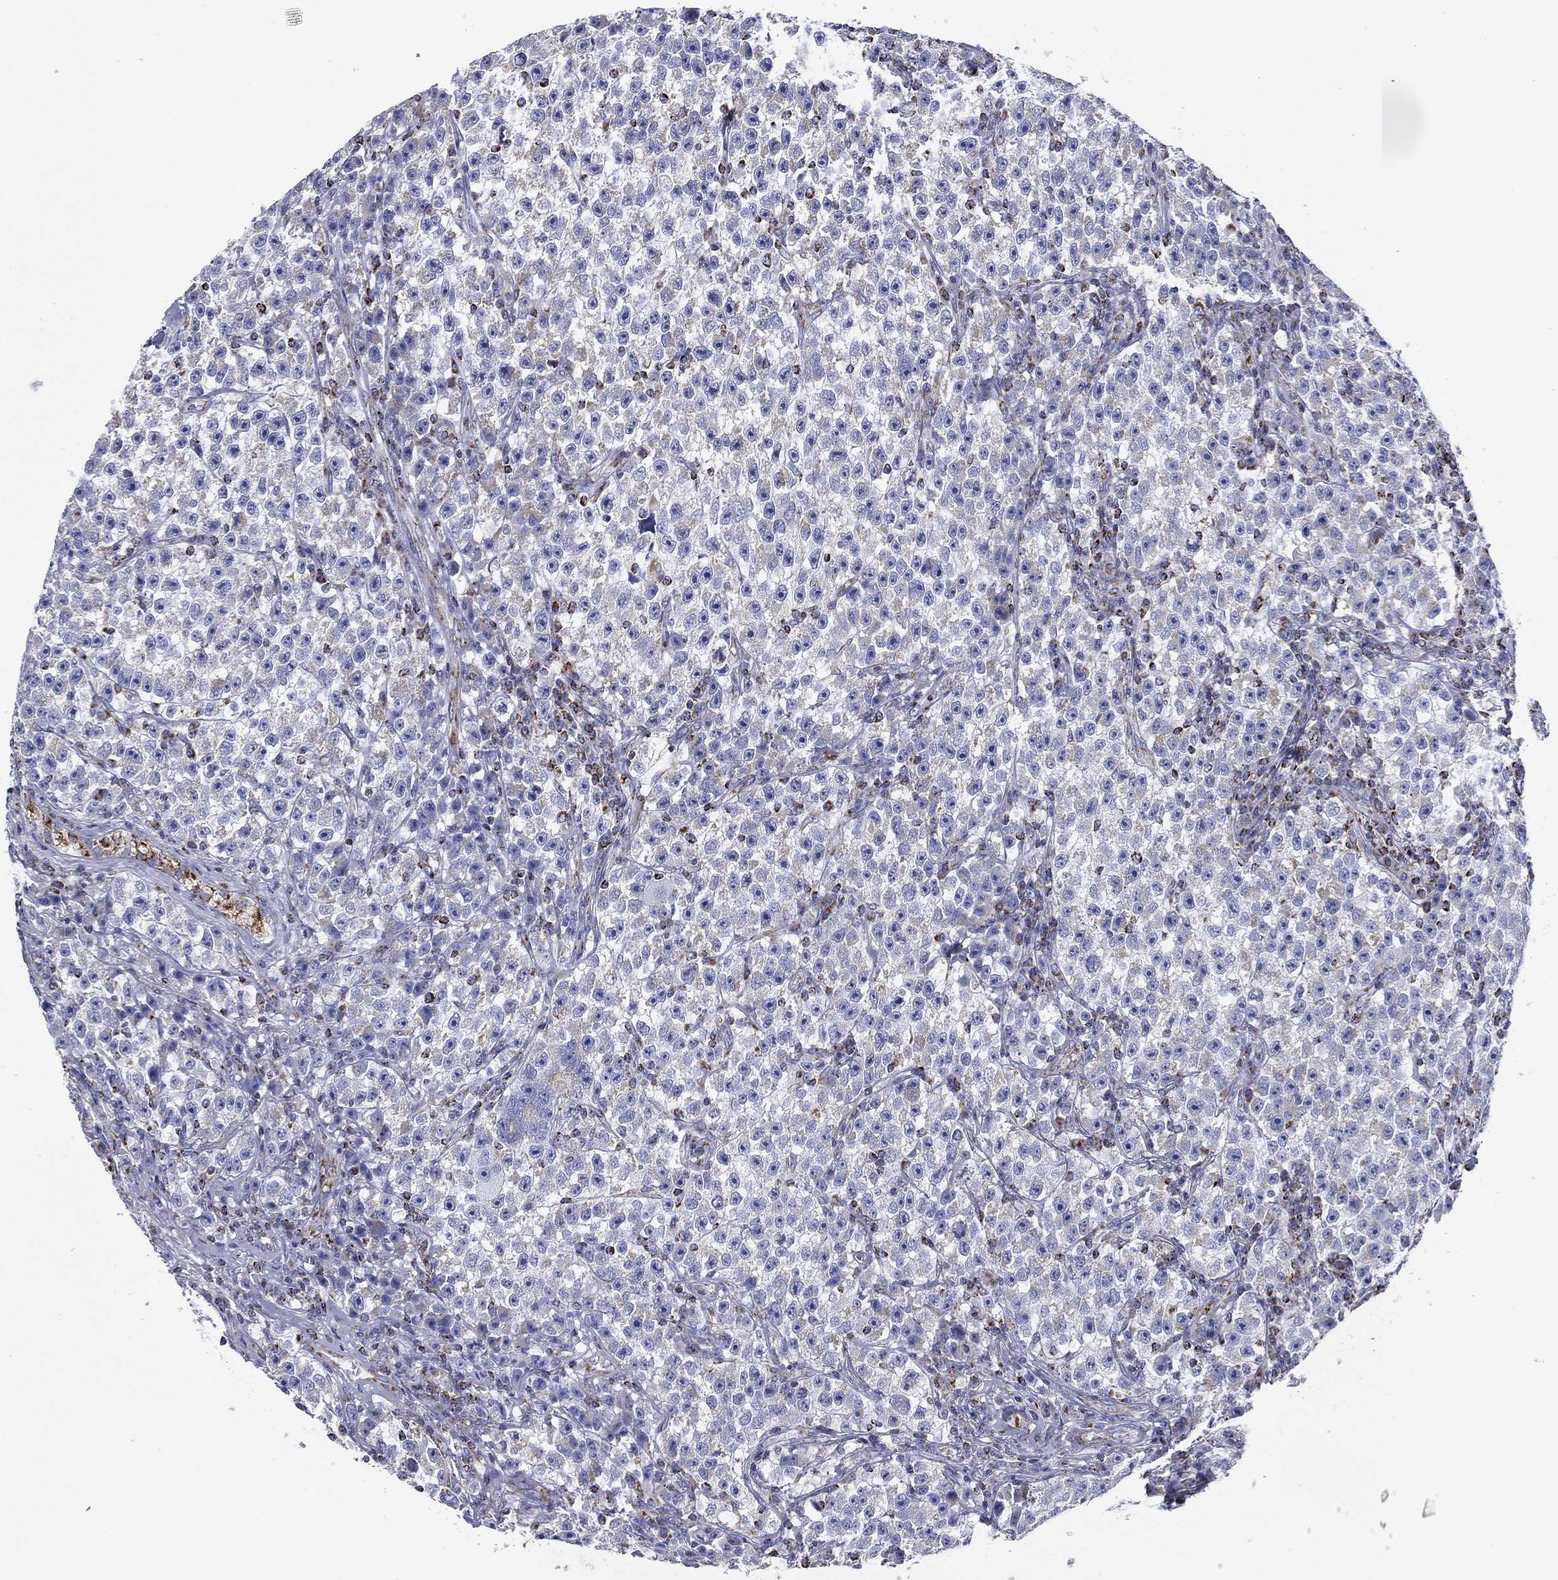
{"staining": {"intensity": "negative", "quantity": "none", "location": "none"}, "tissue": "testis cancer", "cell_type": "Tumor cells", "image_type": "cancer", "snomed": [{"axis": "morphology", "description": "Seminoma, NOS"}, {"axis": "topography", "description": "Testis"}], "caption": "A photomicrograph of human testis cancer is negative for staining in tumor cells. (DAB (3,3'-diaminobenzidine) immunohistochemistry visualized using brightfield microscopy, high magnification).", "gene": "SFXN1", "patient": {"sex": "male", "age": 22}}